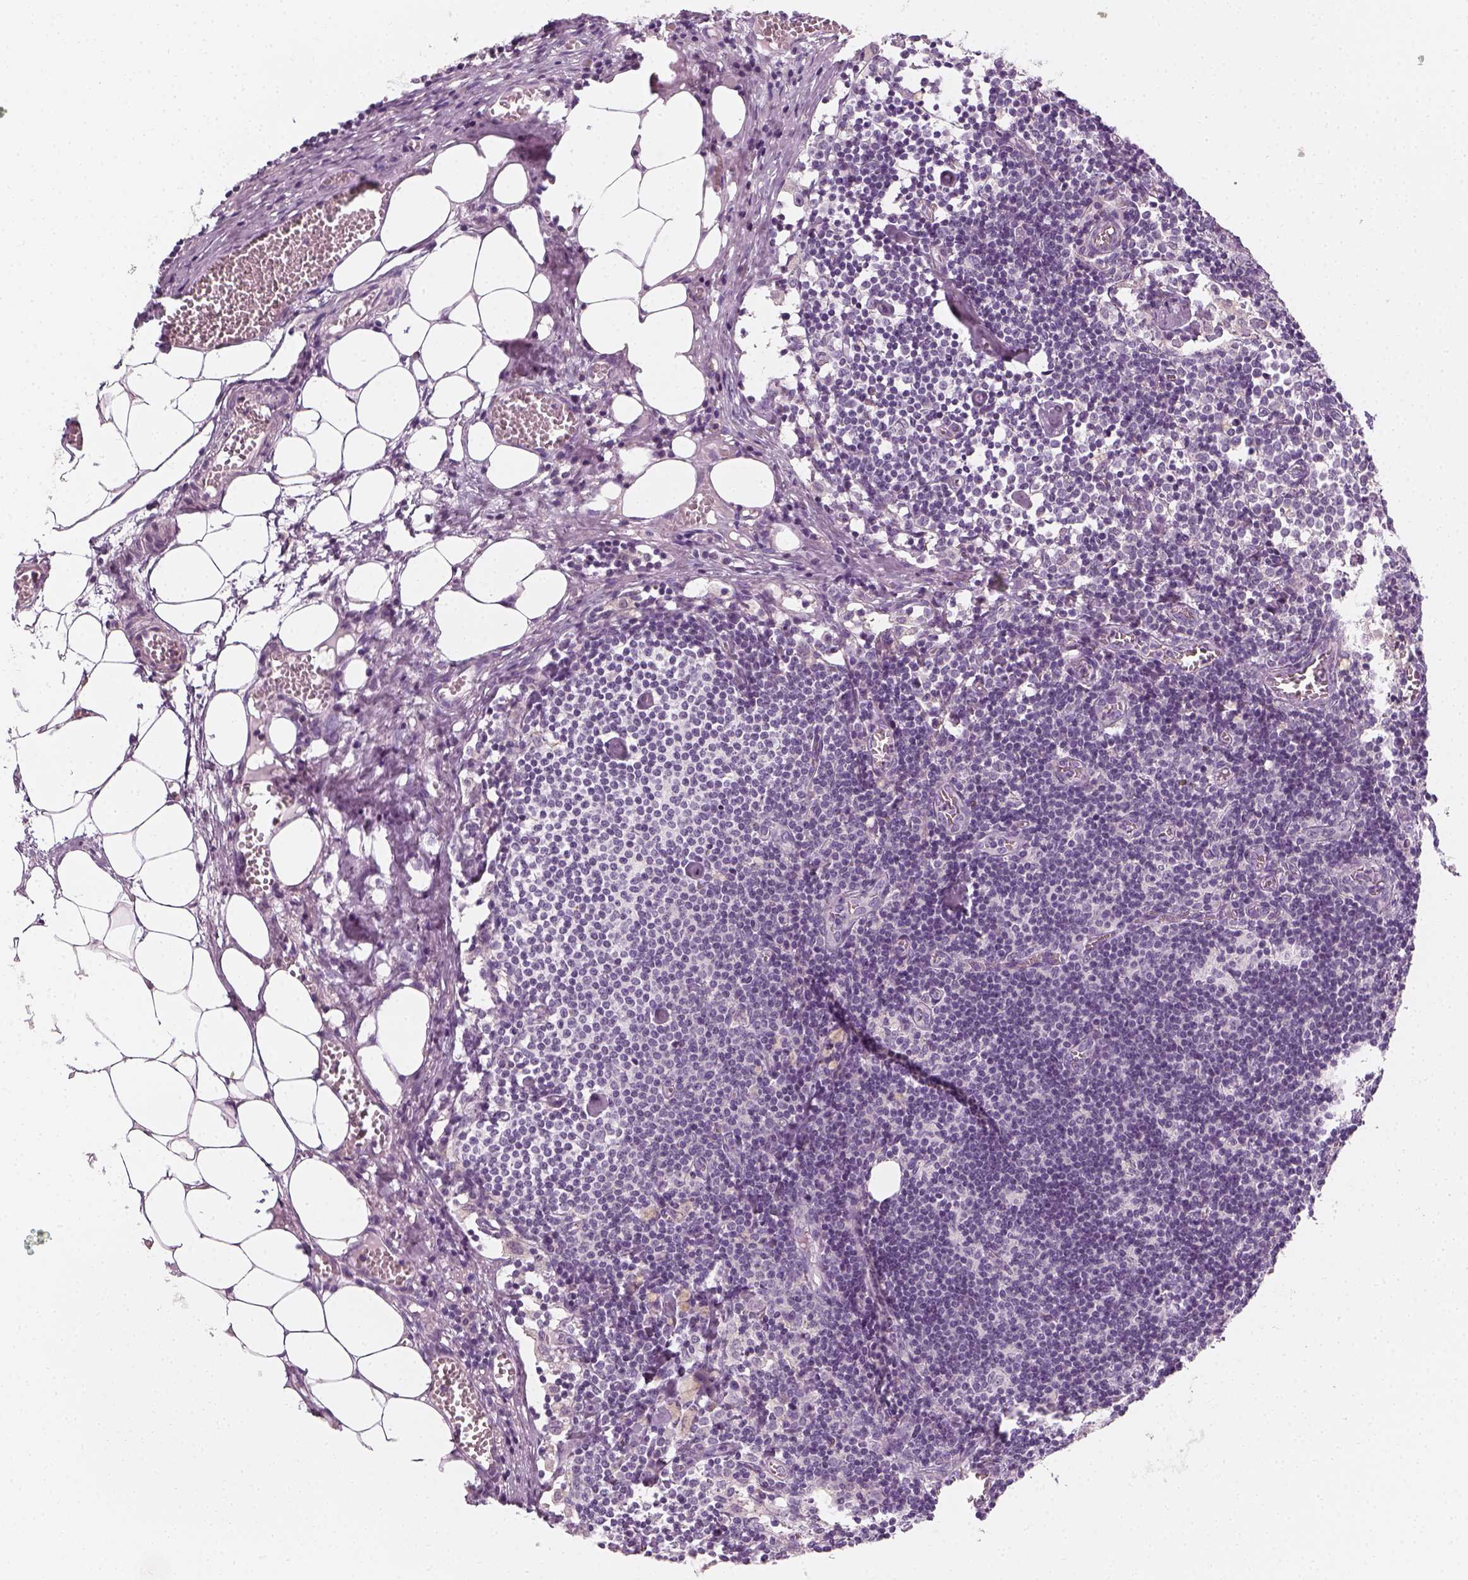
{"staining": {"intensity": "negative", "quantity": "none", "location": "none"}, "tissue": "lymph node", "cell_type": "Germinal center cells", "image_type": "normal", "snomed": [{"axis": "morphology", "description": "Normal tissue, NOS"}, {"axis": "topography", "description": "Lymph node"}], "caption": "This is a micrograph of immunohistochemistry staining of normal lymph node, which shows no staining in germinal center cells.", "gene": "PRAME", "patient": {"sex": "female", "age": 52}}